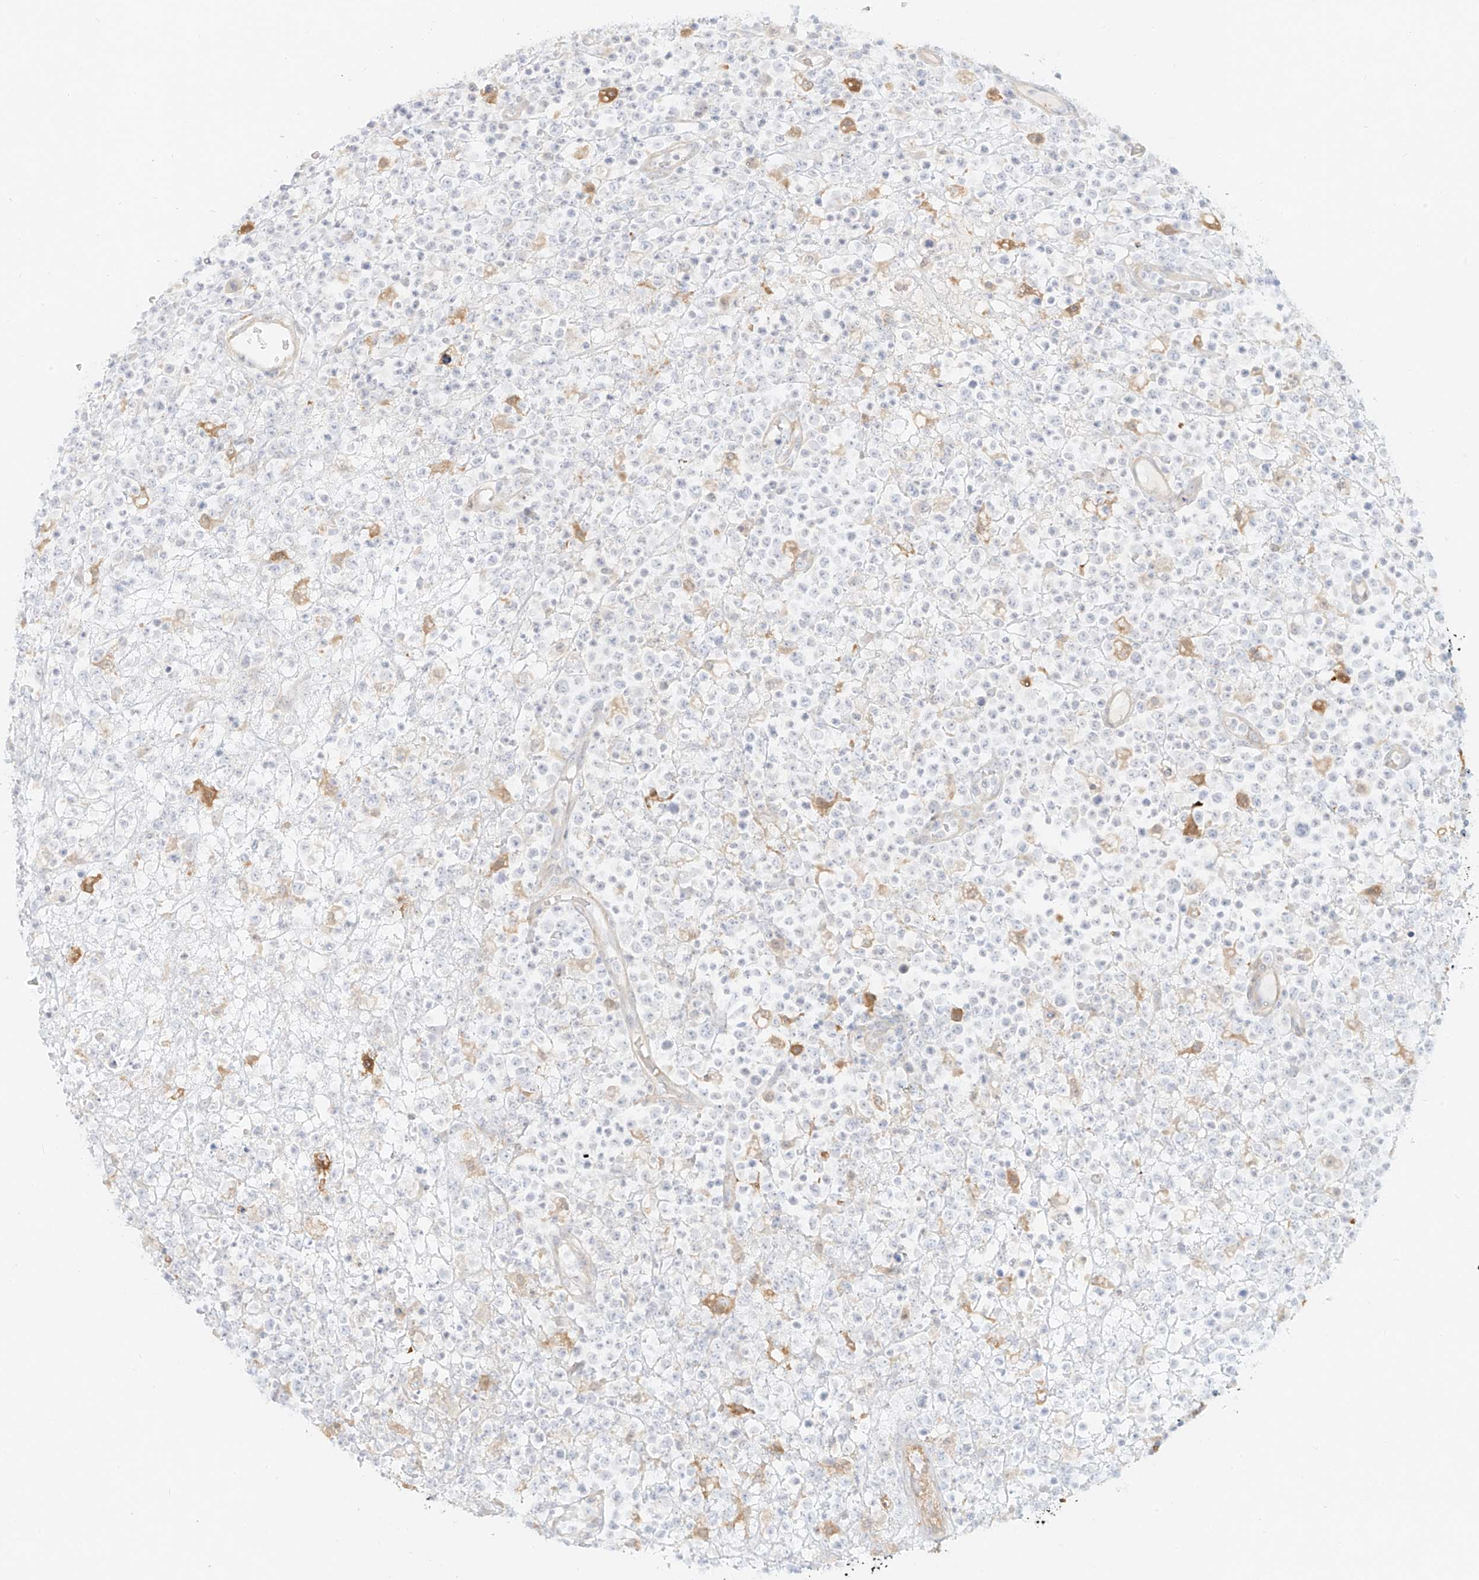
{"staining": {"intensity": "negative", "quantity": "none", "location": "none"}, "tissue": "lymphoma", "cell_type": "Tumor cells", "image_type": "cancer", "snomed": [{"axis": "morphology", "description": "Malignant lymphoma, non-Hodgkin's type, High grade"}, {"axis": "topography", "description": "Colon"}], "caption": "Immunohistochemistry (IHC) micrograph of neoplastic tissue: human lymphoma stained with DAB reveals no significant protein positivity in tumor cells.", "gene": "UPK1B", "patient": {"sex": "female", "age": 53}}